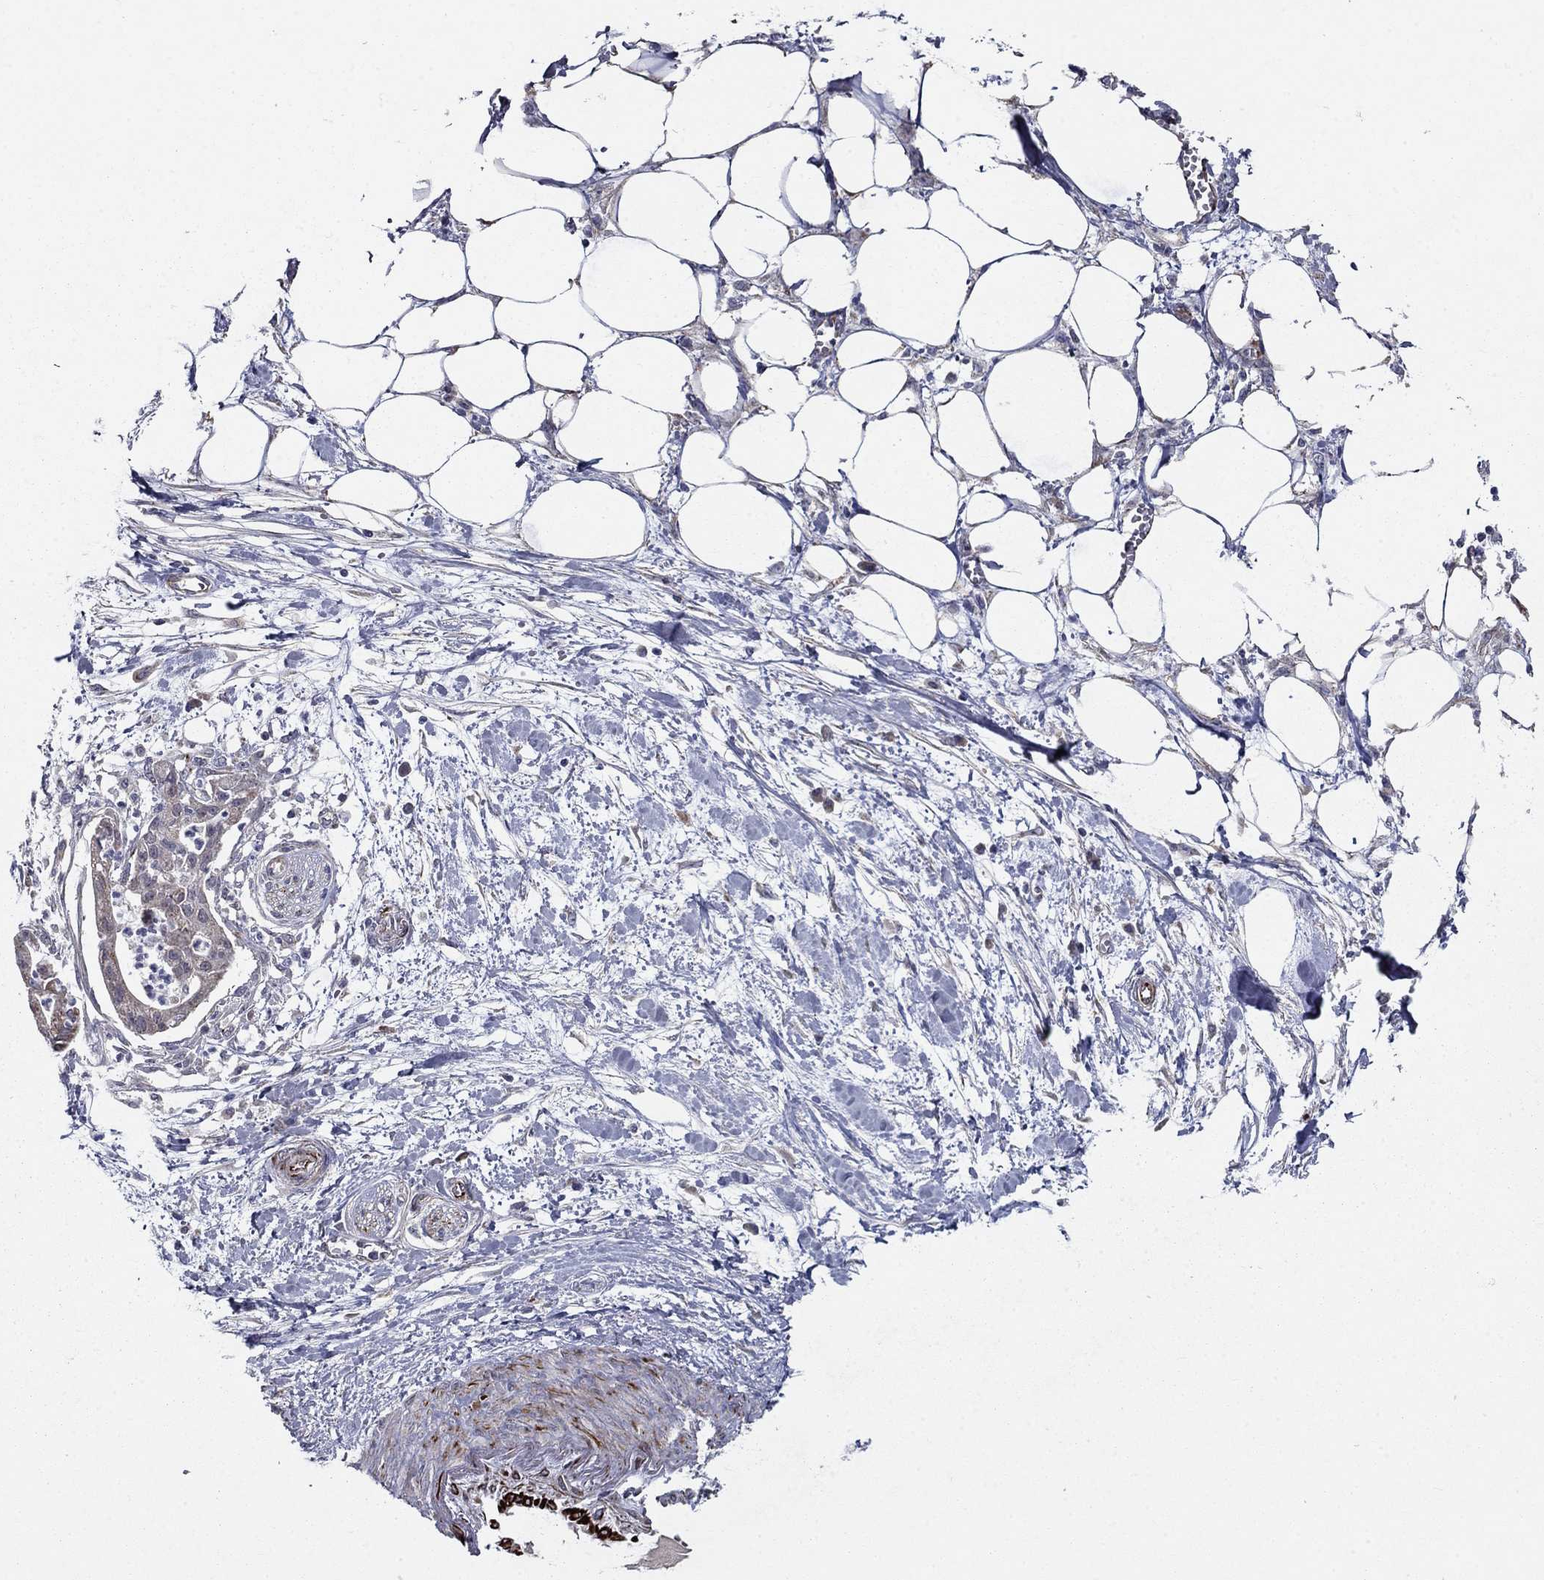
{"staining": {"intensity": "weak", "quantity": ">75%", "location": "cytoplasmic/membranous"}, "tissue": "pancreatic cancer", "cell_type": "Tumor cells", "image_type": "cancer", "snomed": [{"axis": "morphology", "description": "Normal tissue, NOS"}, {"axis": "morphology", "description": "Adenocarcinoma, NOS"}, {"axis": "topography", "description": "Lymph node"}, {"axis": "topography", "description": "Pancreas"}], "caption": "Immunohistochemistry photomicrograph of neoplastic tissue: human adenocarcinoma (pancreatic) stained using immunohistochemistry reveals low levels of weak protein expression localized specifically in the cytoplasmic/membranous of tumor cells, appearing as a cytoplasmic/membranous brown color.", "gene": "LACTB2", "patient": {"sex": "female", "age": 58}}